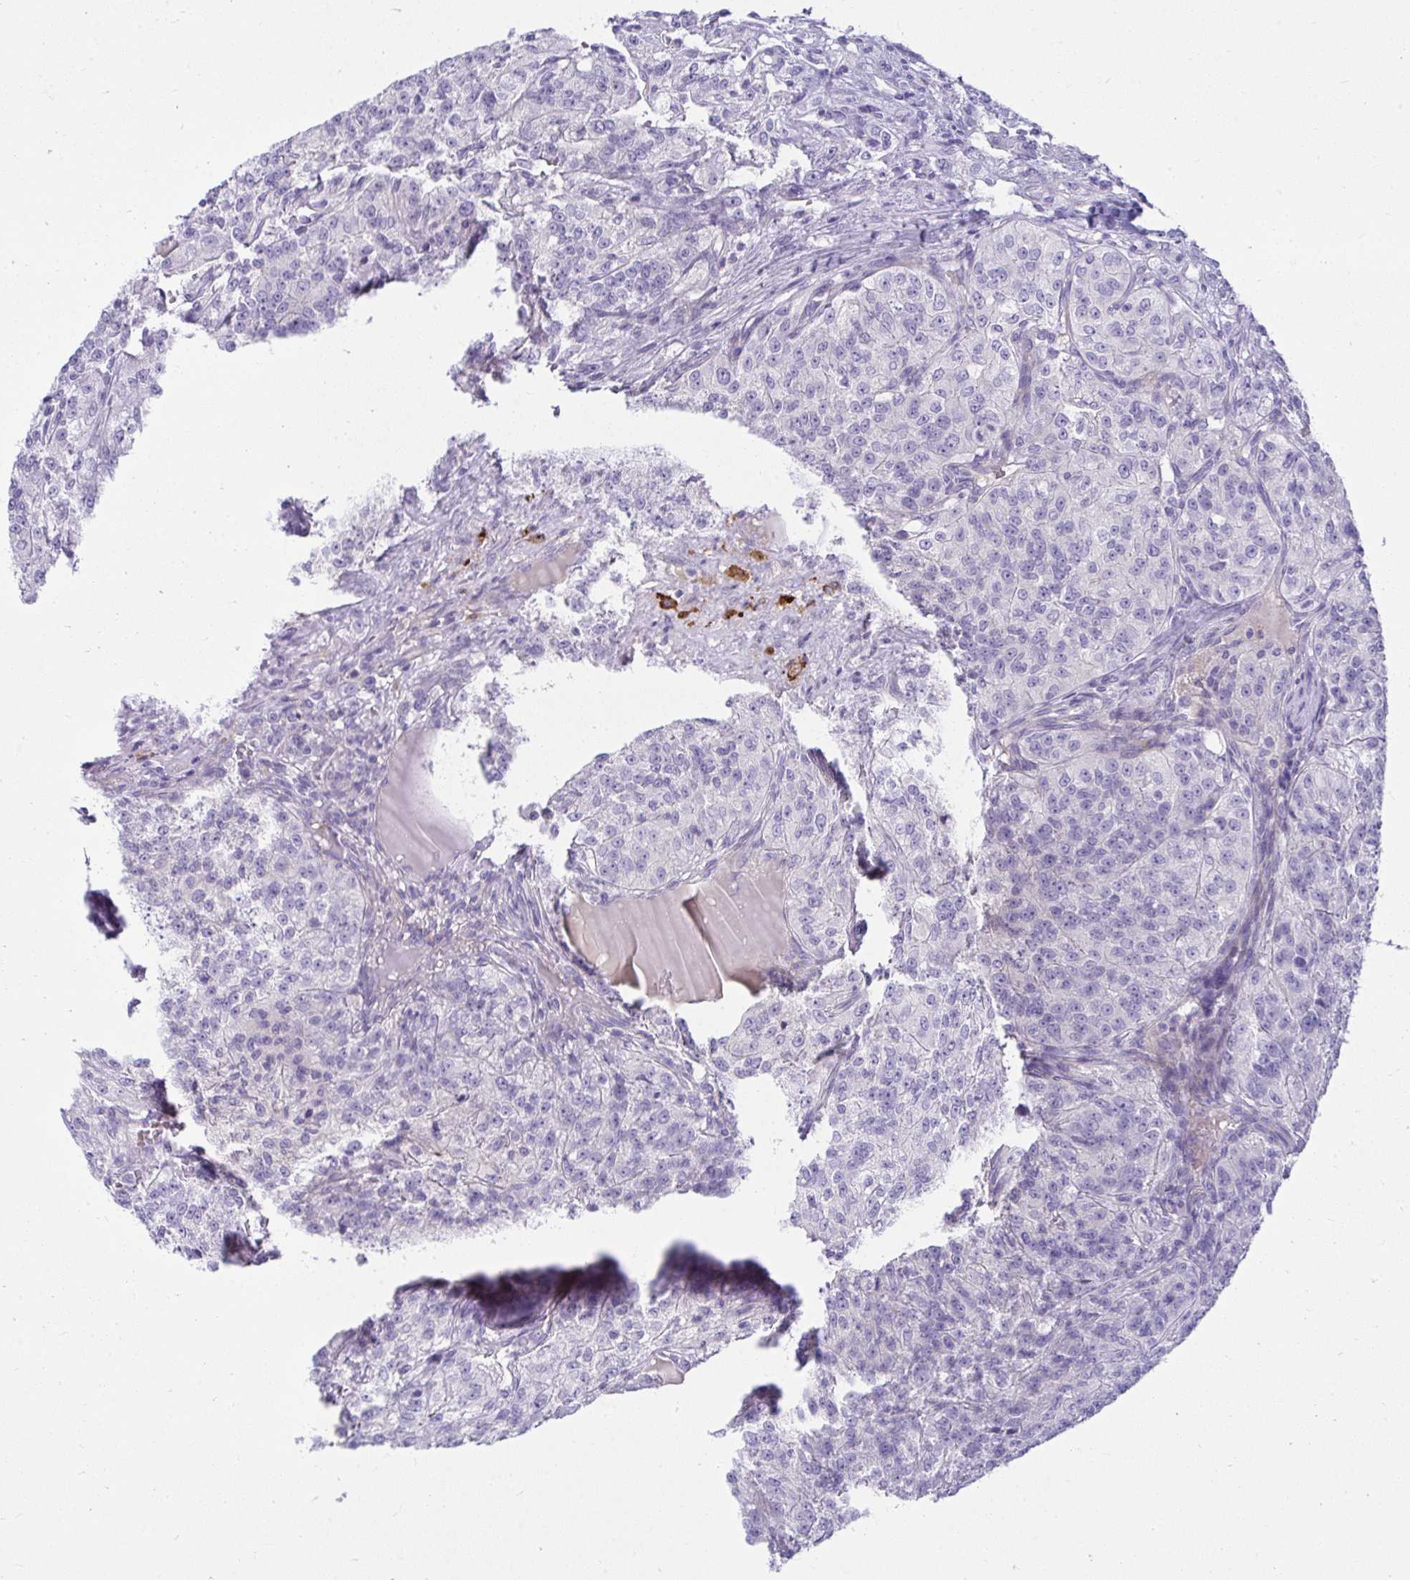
{"staining": {"intensity": "negative", "quantity": "none", "location": "none"}, "tissue": "renal cancer", "cell_type": "Tumor cells", "image_type": "cancer", "snomed": [{"axis": "morphology", "description": "Adenocarcinoma, NOS"}, {"axis": "topography", "description": "Kidney"}], "caption": "An immunohistochemistry (IHC) image of renal cancer (adenocarcinoma) is shown. There is no staining in tumor cells of renal cancer (adenocarcinoma). The staining is performed using DAB (3,3'-diaminobenzidine) brown chromogen with nuclei counter-stained in using hematoxylin.", "gene": "LRRC36", "patient": {"sex": "female", "age": 63}}